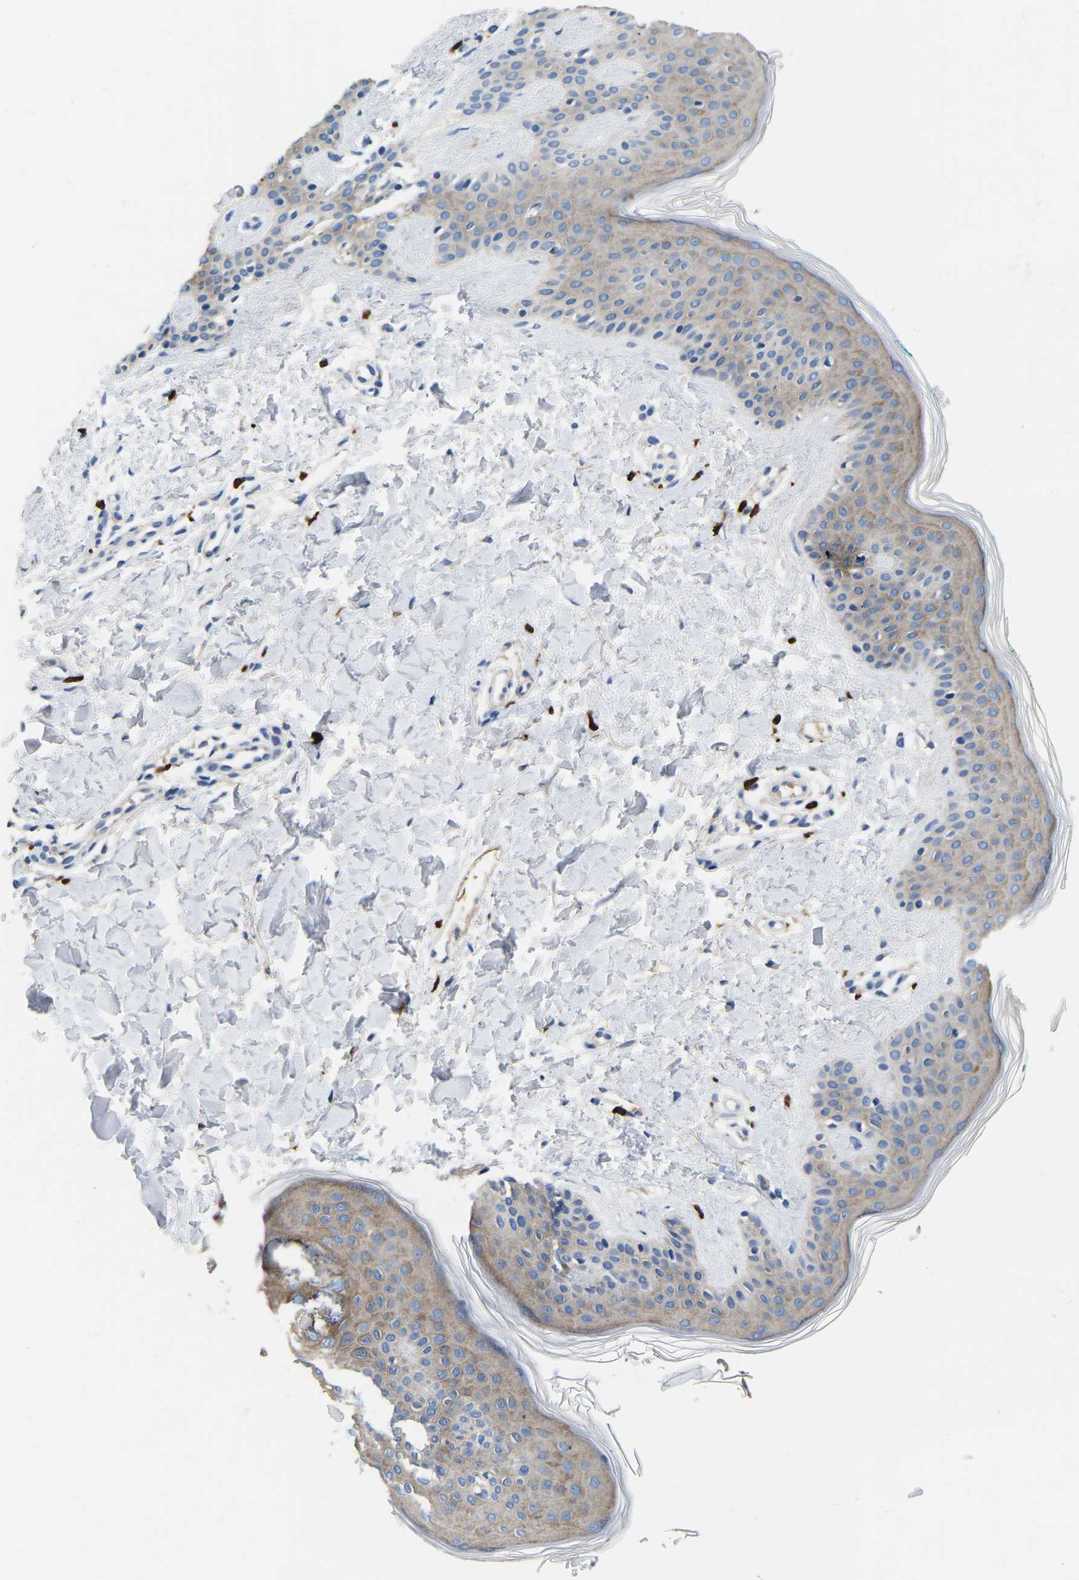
{"staining": {"intensity": "negative", "quantity": "none", "location": "none"}, "tissue": "skin", "cell_type": "Fibroblasts", "image_type": "normal", "snomed": [{"axis": "morphology", "description": "Normal tissue, NOS"}, {"axis": "topography", "description": "Skin"}], "caption": "Image shows no significant protein staining in fibroblasts of benign skin. Brightfield microscopy of IHC stained with DAB (3,3'-diaminobenzidine) (brown) and hematoxylin (blue), captured at high magnification.", "gene": "RAB27B", "patient": {"sex": "male", "age": 30}}